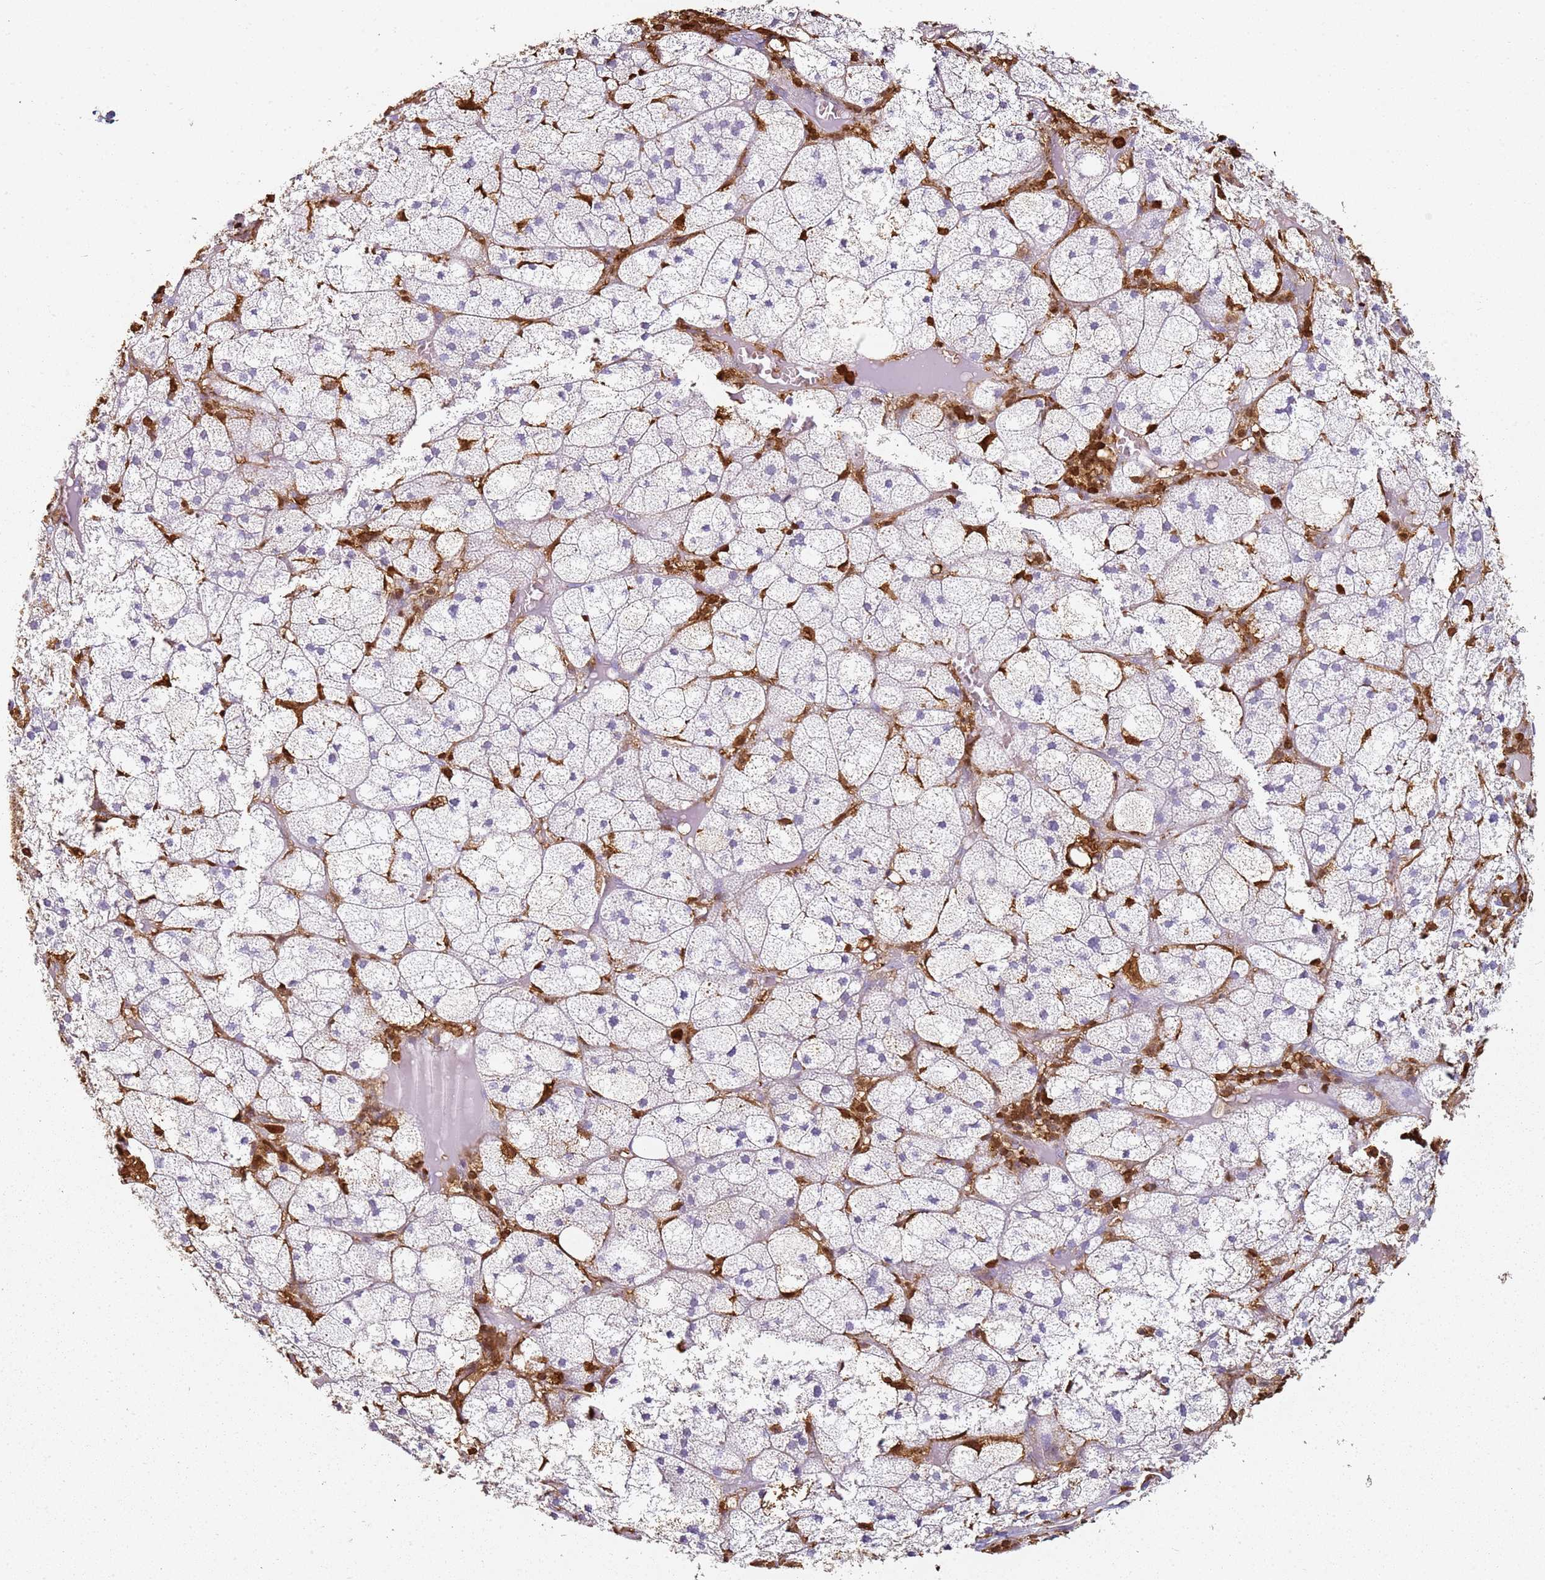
{"staining": {"intensity": "negative", "quantity": "none", "location": "none"}, "tissue": "adrenal gland", "cell_type": "Glandular cells", "image_type": "normal", "snomed": [{"axis": "morphology", "description": "Normal tissue, NOS"}, {"axis": "topography", "description": "Adrenal gland"}], "caption": "Glandular cells show no significant staining in benign adrenal gland.", "gene": "S100A4", "patient": {"sex": "female", "age": 61}}